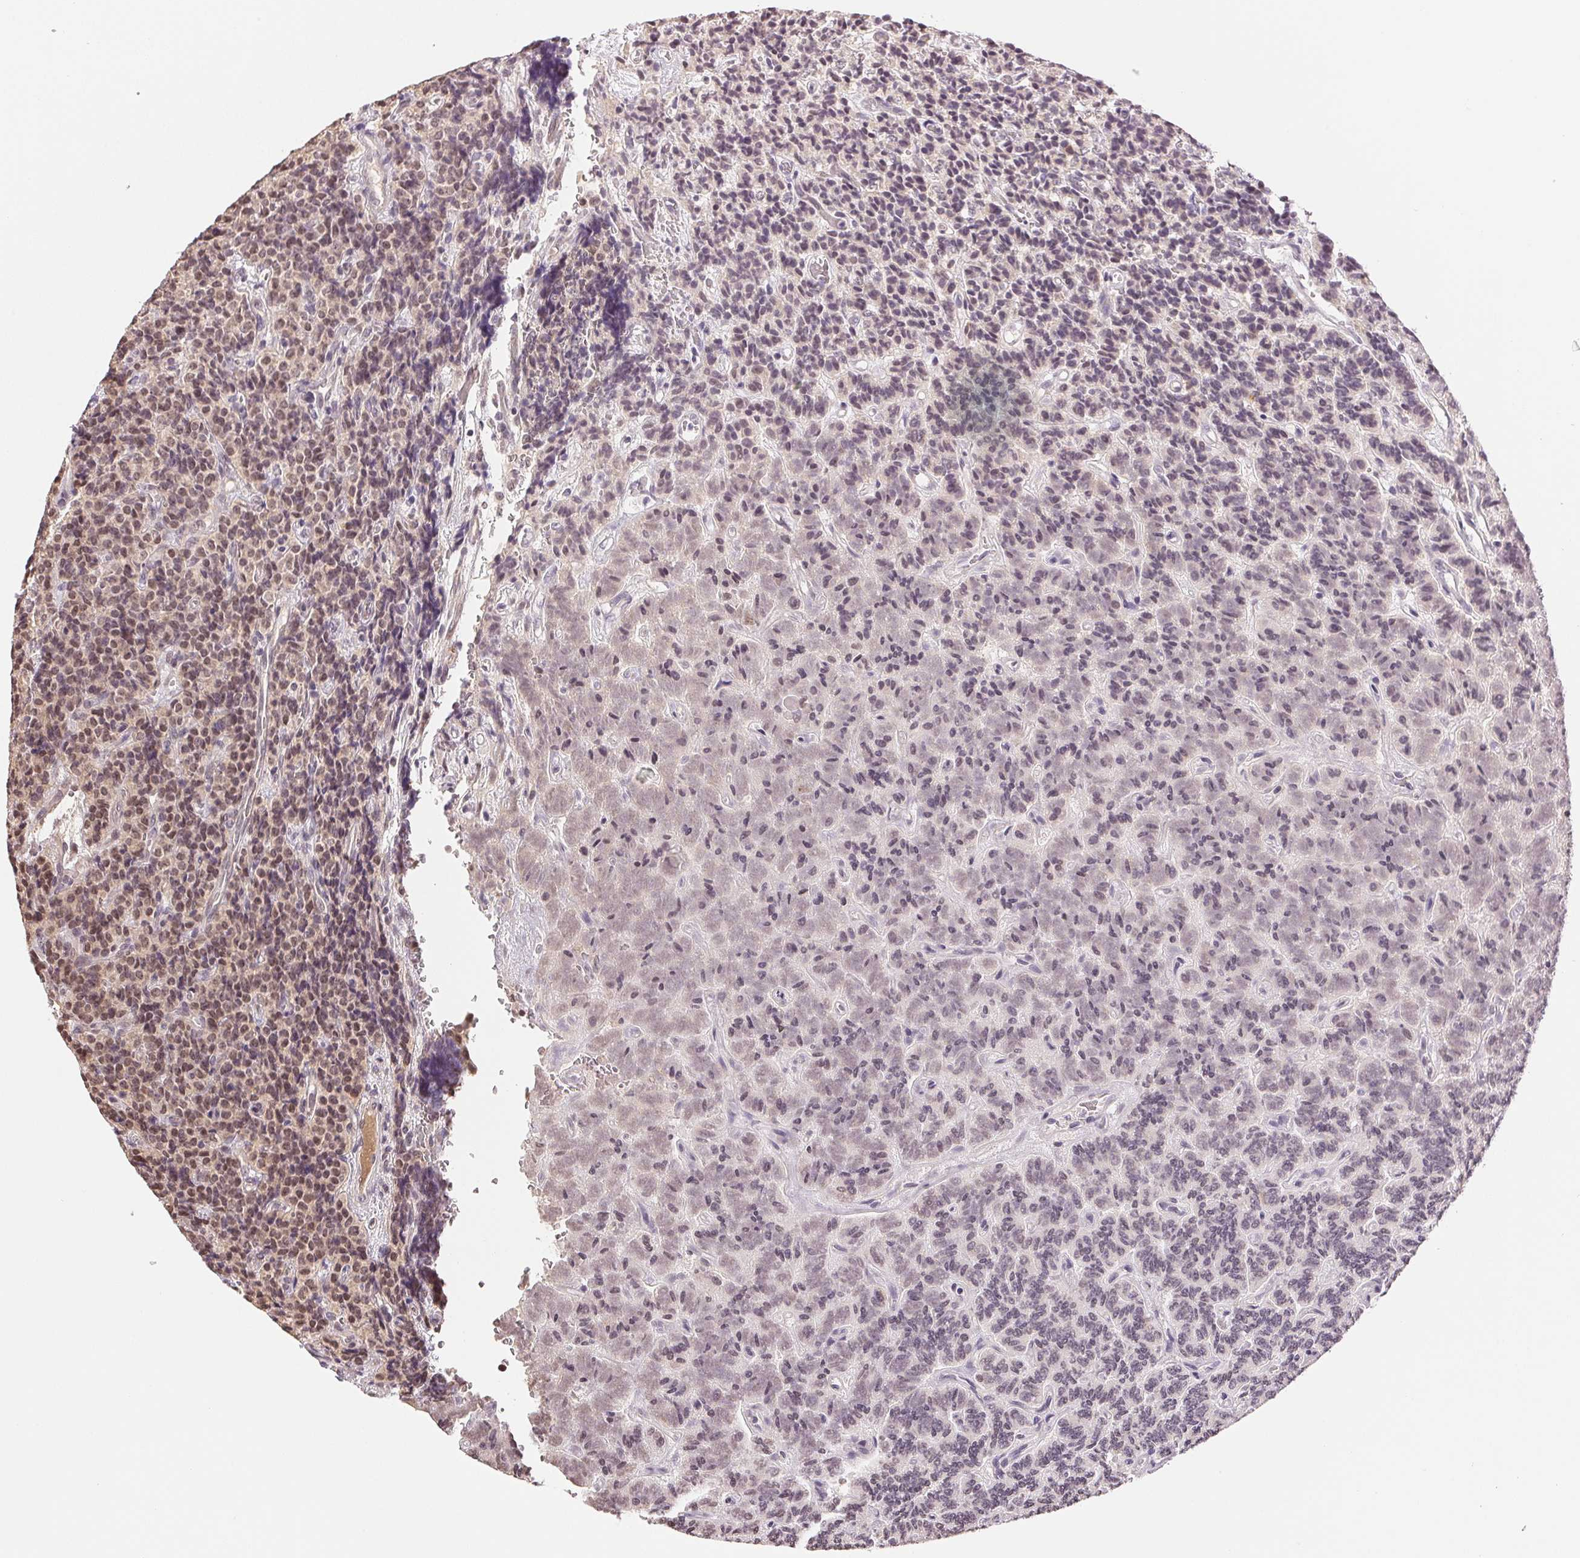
{"staining": {"intensity": "weak", "quantity": "25%-75%", "location": "nuclear"}, "tissue": "carcinoid", "cell_type": "Tumor cells", "image_type": "cancer", "snomed": [{"axis": "morphology", "description": "Carcinoid, malignant, NOS"}, {"axis": "topography", "description": "Pancreas"}], "caption": "An image of carcinoid stained for a protein shows weak nuclear brown staining in tumor cells.", "gene": "PLCB1", "patient": {"sex": "male", "age": 36}}